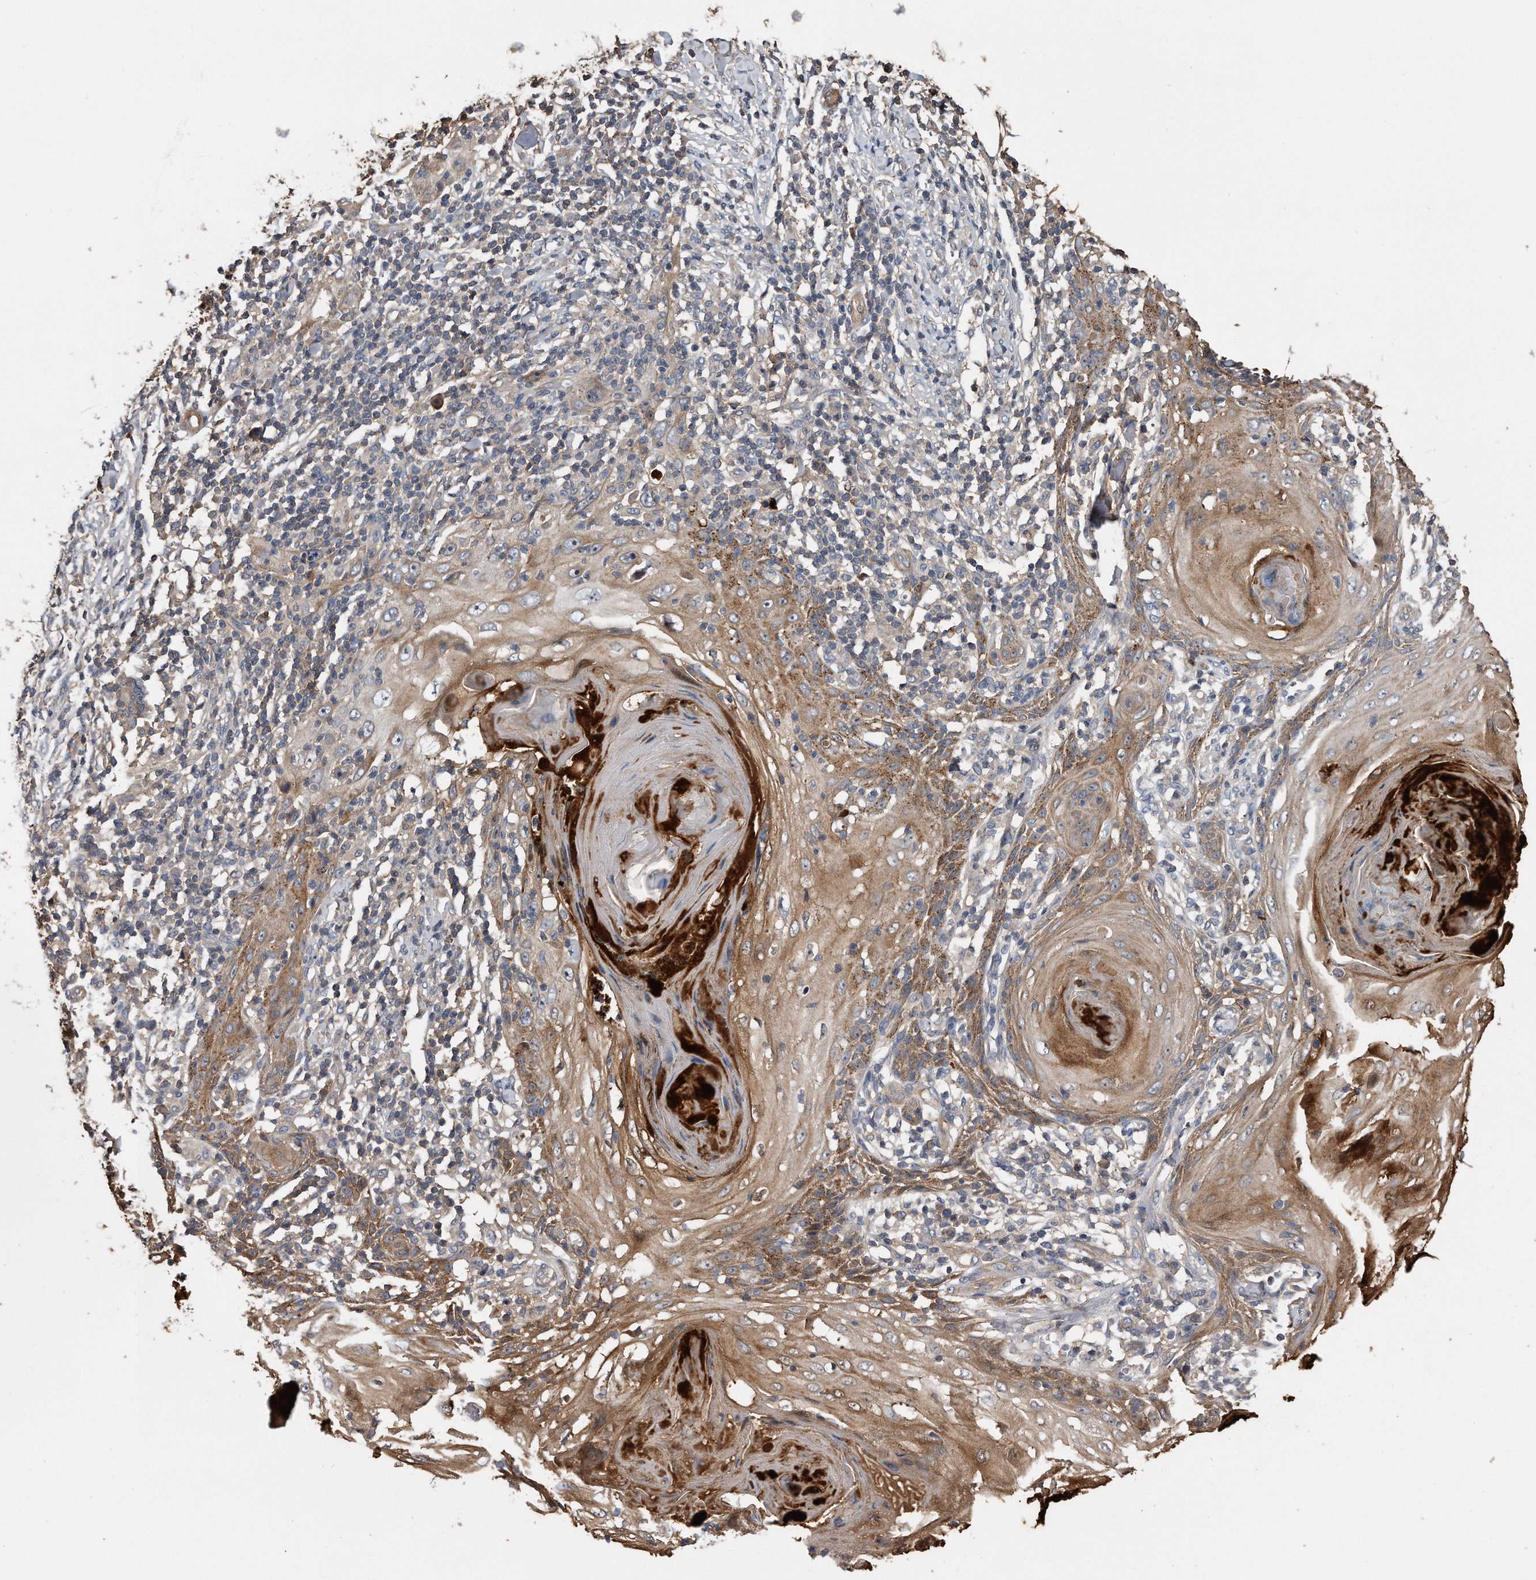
{"staining": {"intensity": "moderate", "quantity": "25%-75%", "location": "cytoplasmic/membranous"}, "tissue": "skin cancer", "cell_type": "Tumor cells", "image_type": "cancer", "snomed": [{"axis": "morphology", "description": "Squamous cell carcinoma, NOS"}, {"axis": "topography", "description": "Skin"}], "caption": "Tumor cells show moderate cytoplasmic/membranous expression in about 25%-75% of cells in skin cancer (squamous cell carcinoma).", "gene": "KCND3", "patient": {"sex": "female", "age": 88}}